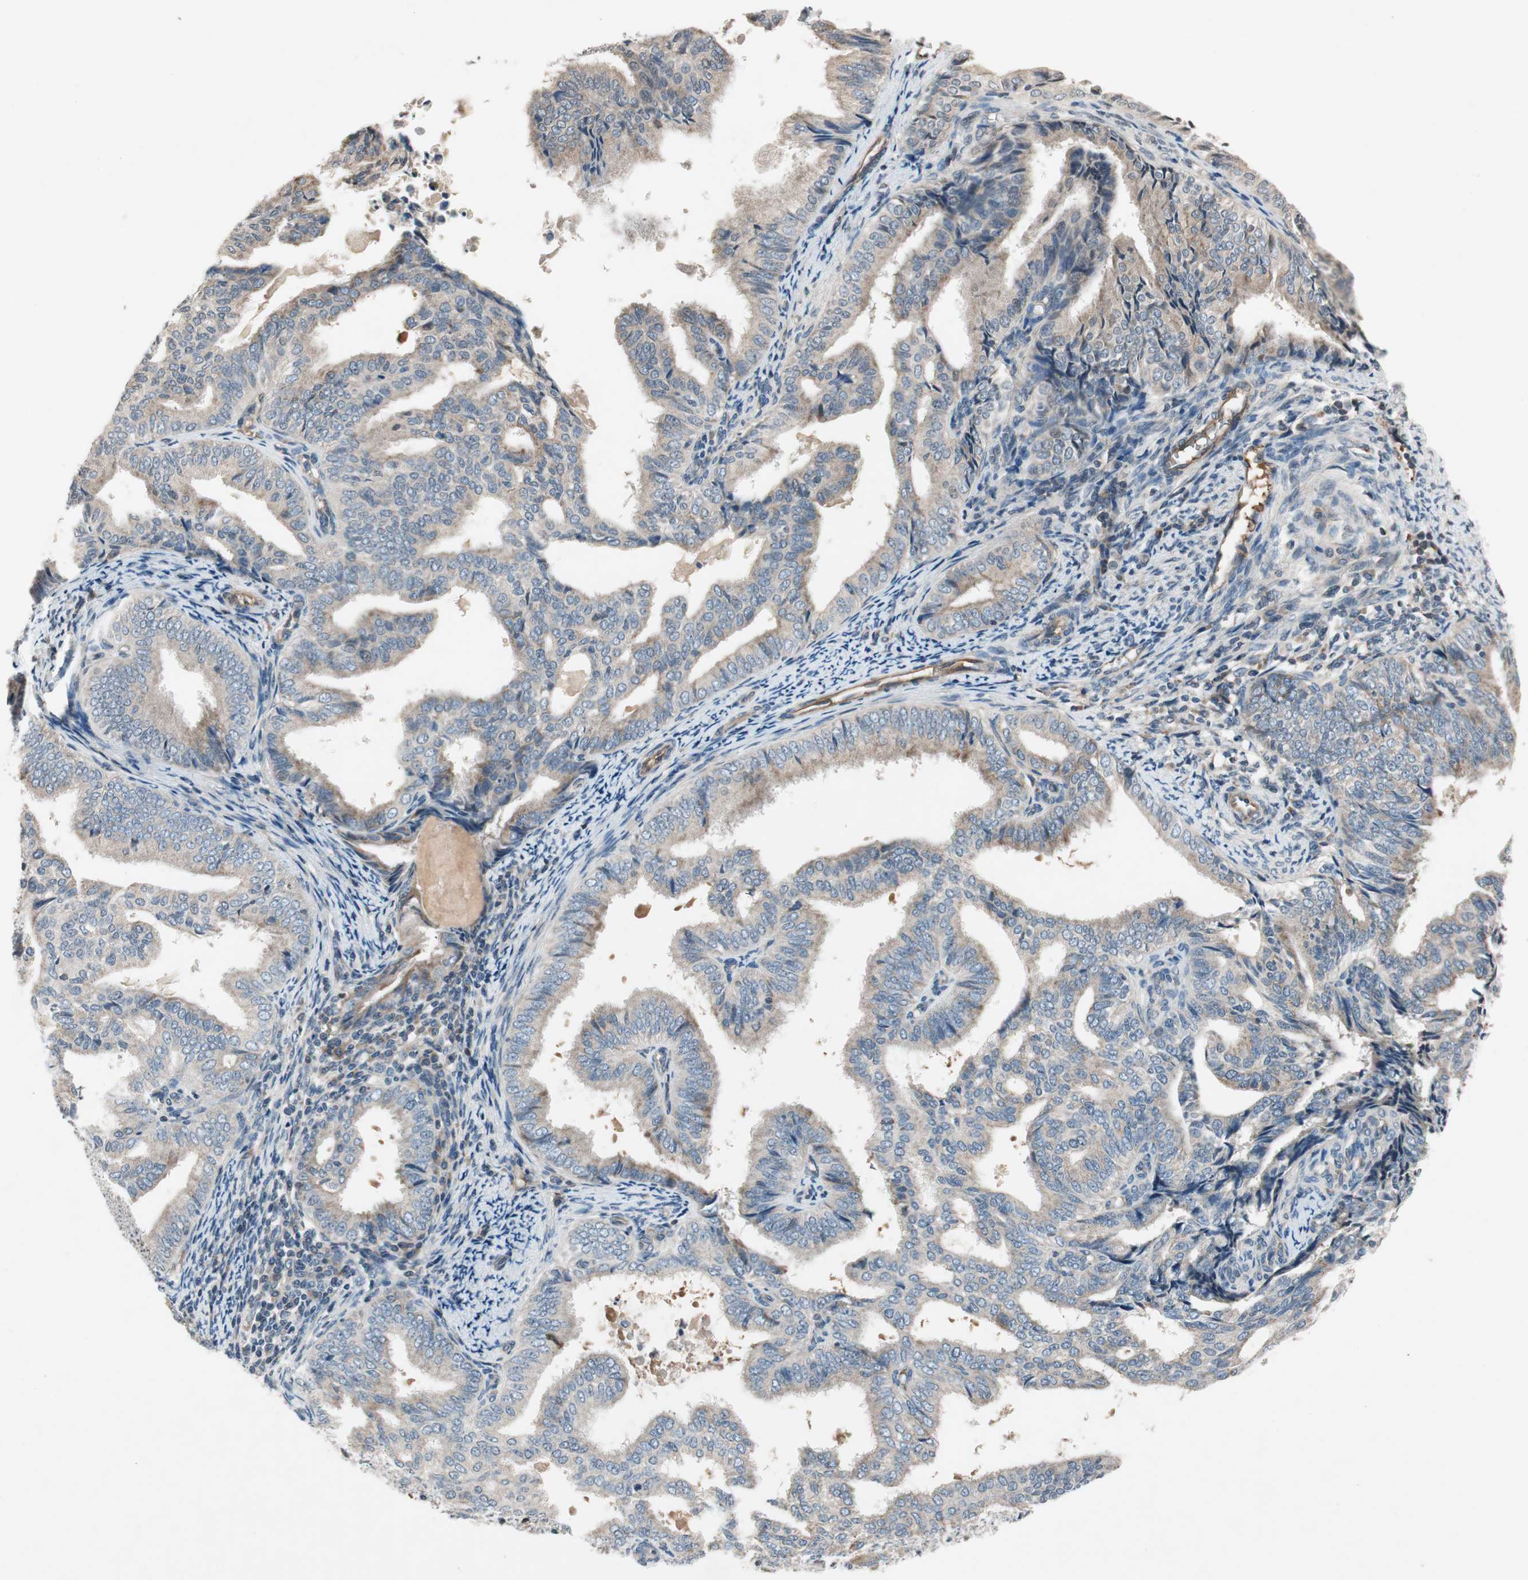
{"staining": {"intensity": "weak", "quantity": ">75%", "location": "cytoplasmic/membranous"}, "tissue": "endometrial cancer", "cell_type": "Tumor cells", "image_type": "cancer", "snomed": [{"axis": "morphology", "description": "Adenocarcinoma, NOS"}, {"axis": "topography", "description": "Endometrium"}], "caption": "Tumor cells exhibit low levels of weak cytoplasmic/membranous expression in approximately >75% of cells in human endometrial adenocarcinoma.", "gene": "GCLM", "patient": {"sex": "female", "age": 58}}